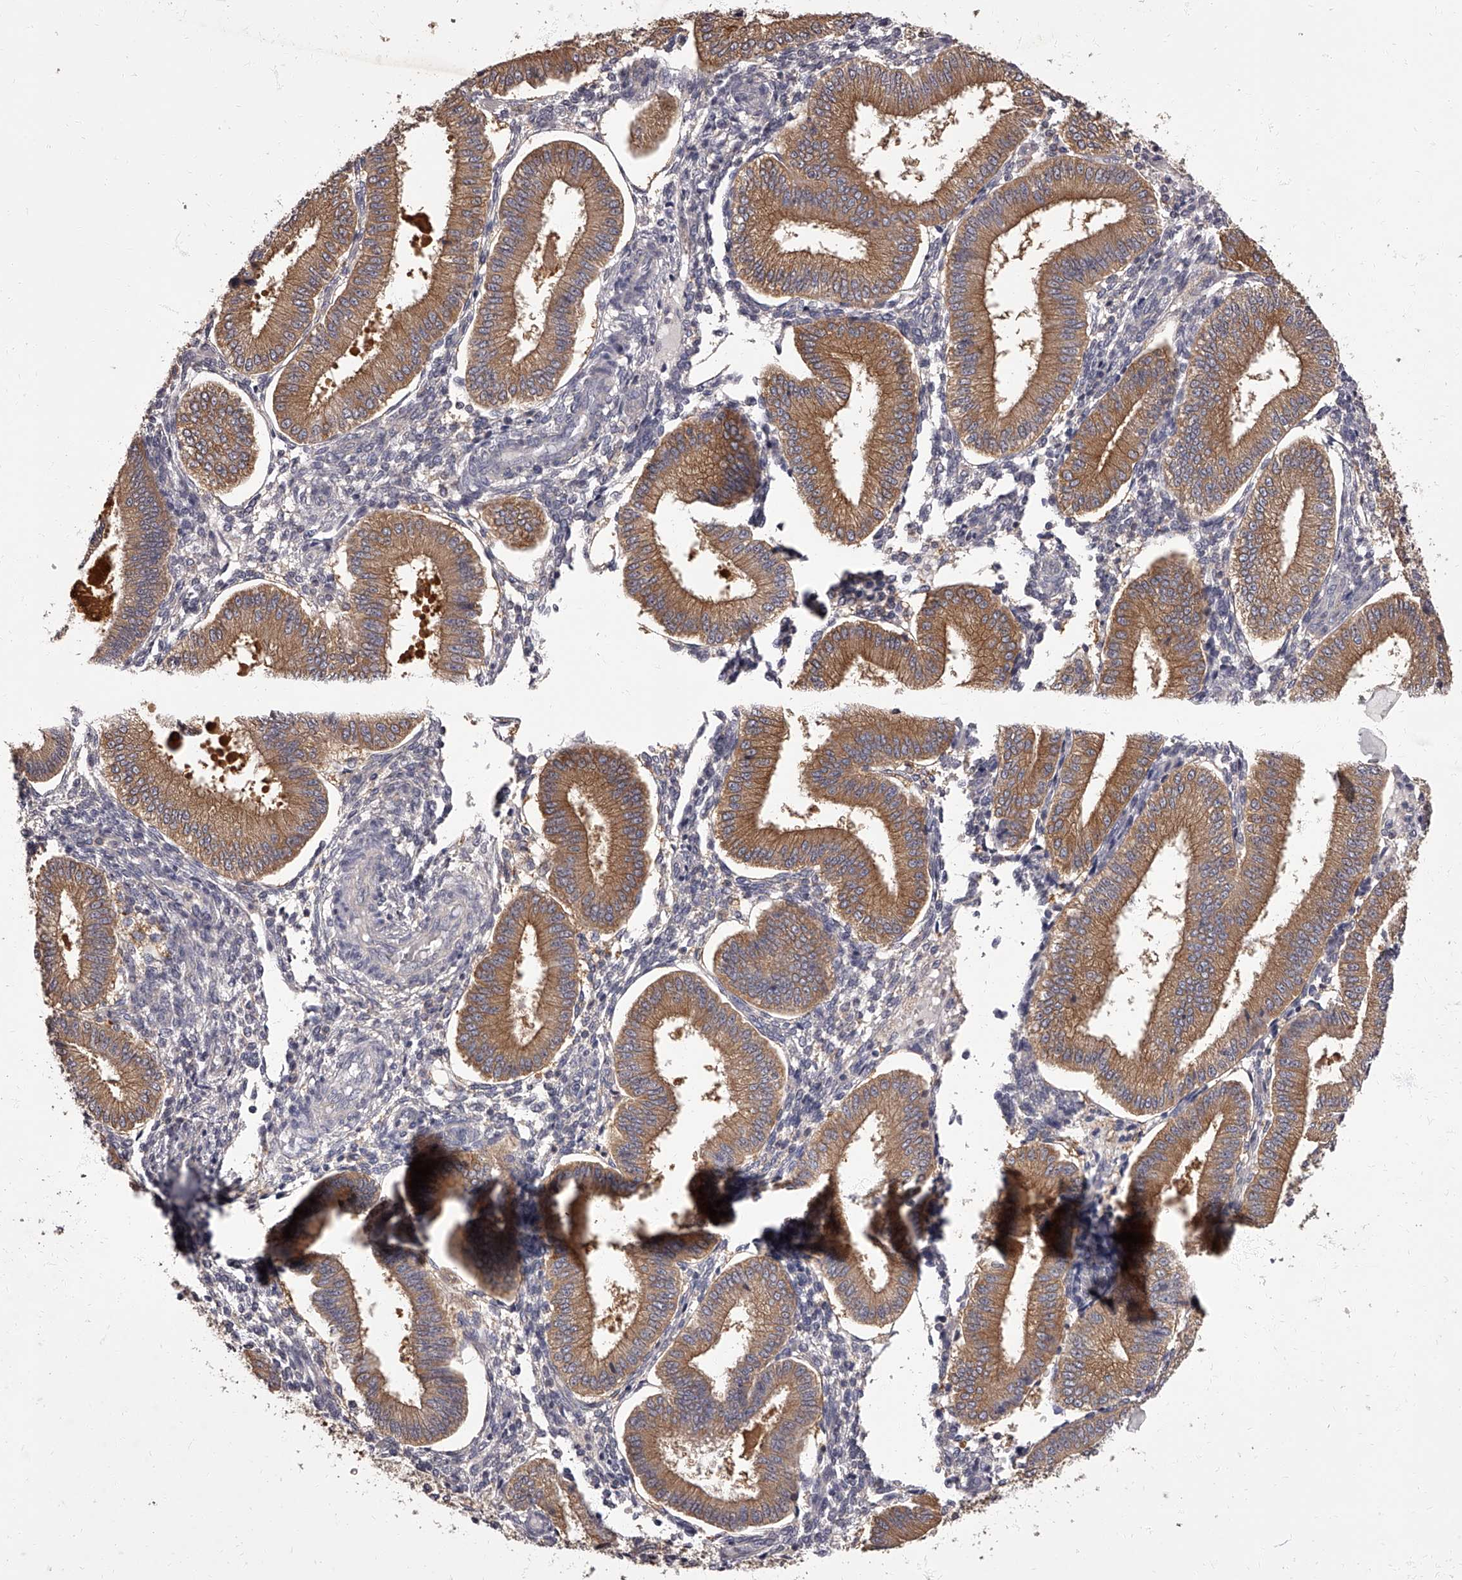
{"staining": {"intensity": "negative", "quantity": "none", "location": "none"}, "tissue": "endometrium", "cell_type": "Cells in endometrial stroma", "image_type": "normal", "snomed": [{"axis": "morphology", "description": "Normal tissue, NOS"}, {"axis": "topography", "description": "Endometrium"}], "caption": "This is a histopathology image of immunohistochemistry (IHC) staining of unremarkable endometrium, which shows no positivity in cells in endometrial stroma.", "gene": "APEH", "patient": {"sex": "female", "age": 39}}